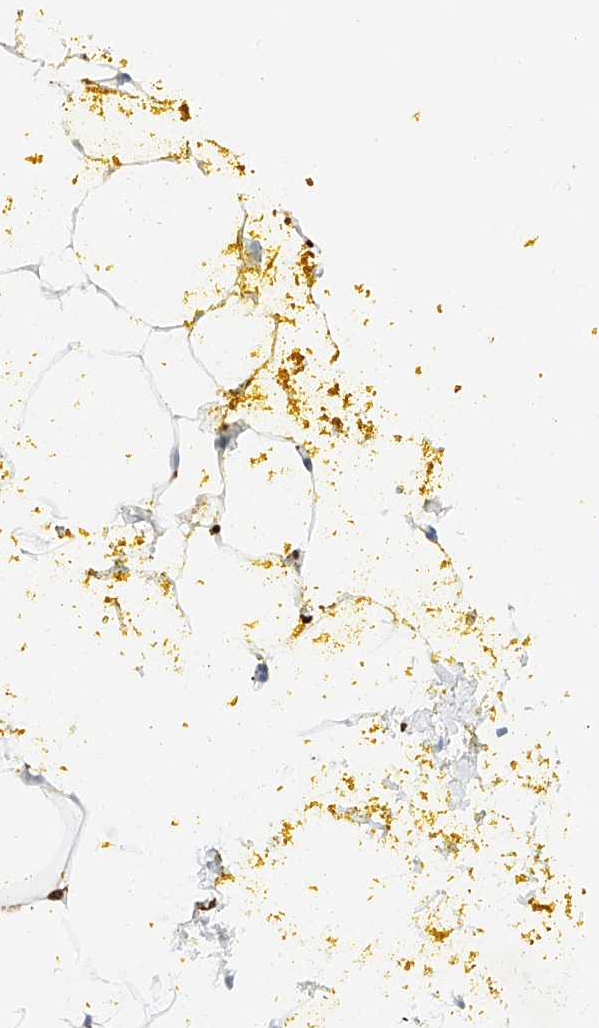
{"staining": {"intensity": "negative", "quantity": "none", "location": "none"}, "tissue": "adipose tissue", "cell_type": "Adipocytes", "image_type": "normal", "snomed": [{"axis": "morphology", "description": "Normal tissue, NOS"}, {"axis": "morphology", "description": "Adenocarcinoma, Low grade"}, {"axis": "topography", "description": "Prostate"}, {"axis": "topography", "description": "Peripheral nerve tissue"}], "caption": "Immunohistochemistry (IHC) image of unremarkable adipose tissue: human adipose tissue stained with DAB (3,3'-diaminobenzidine) exhibits no significant protein positivity in adipocytes. (DAB (3,3'-diaminobenzidine) immunohistochemistry (IHC) visualized using brightfield microscopy, high magnification).", "gene": "TBXAS1", "patient": {"sex": "male", "age": 63}}